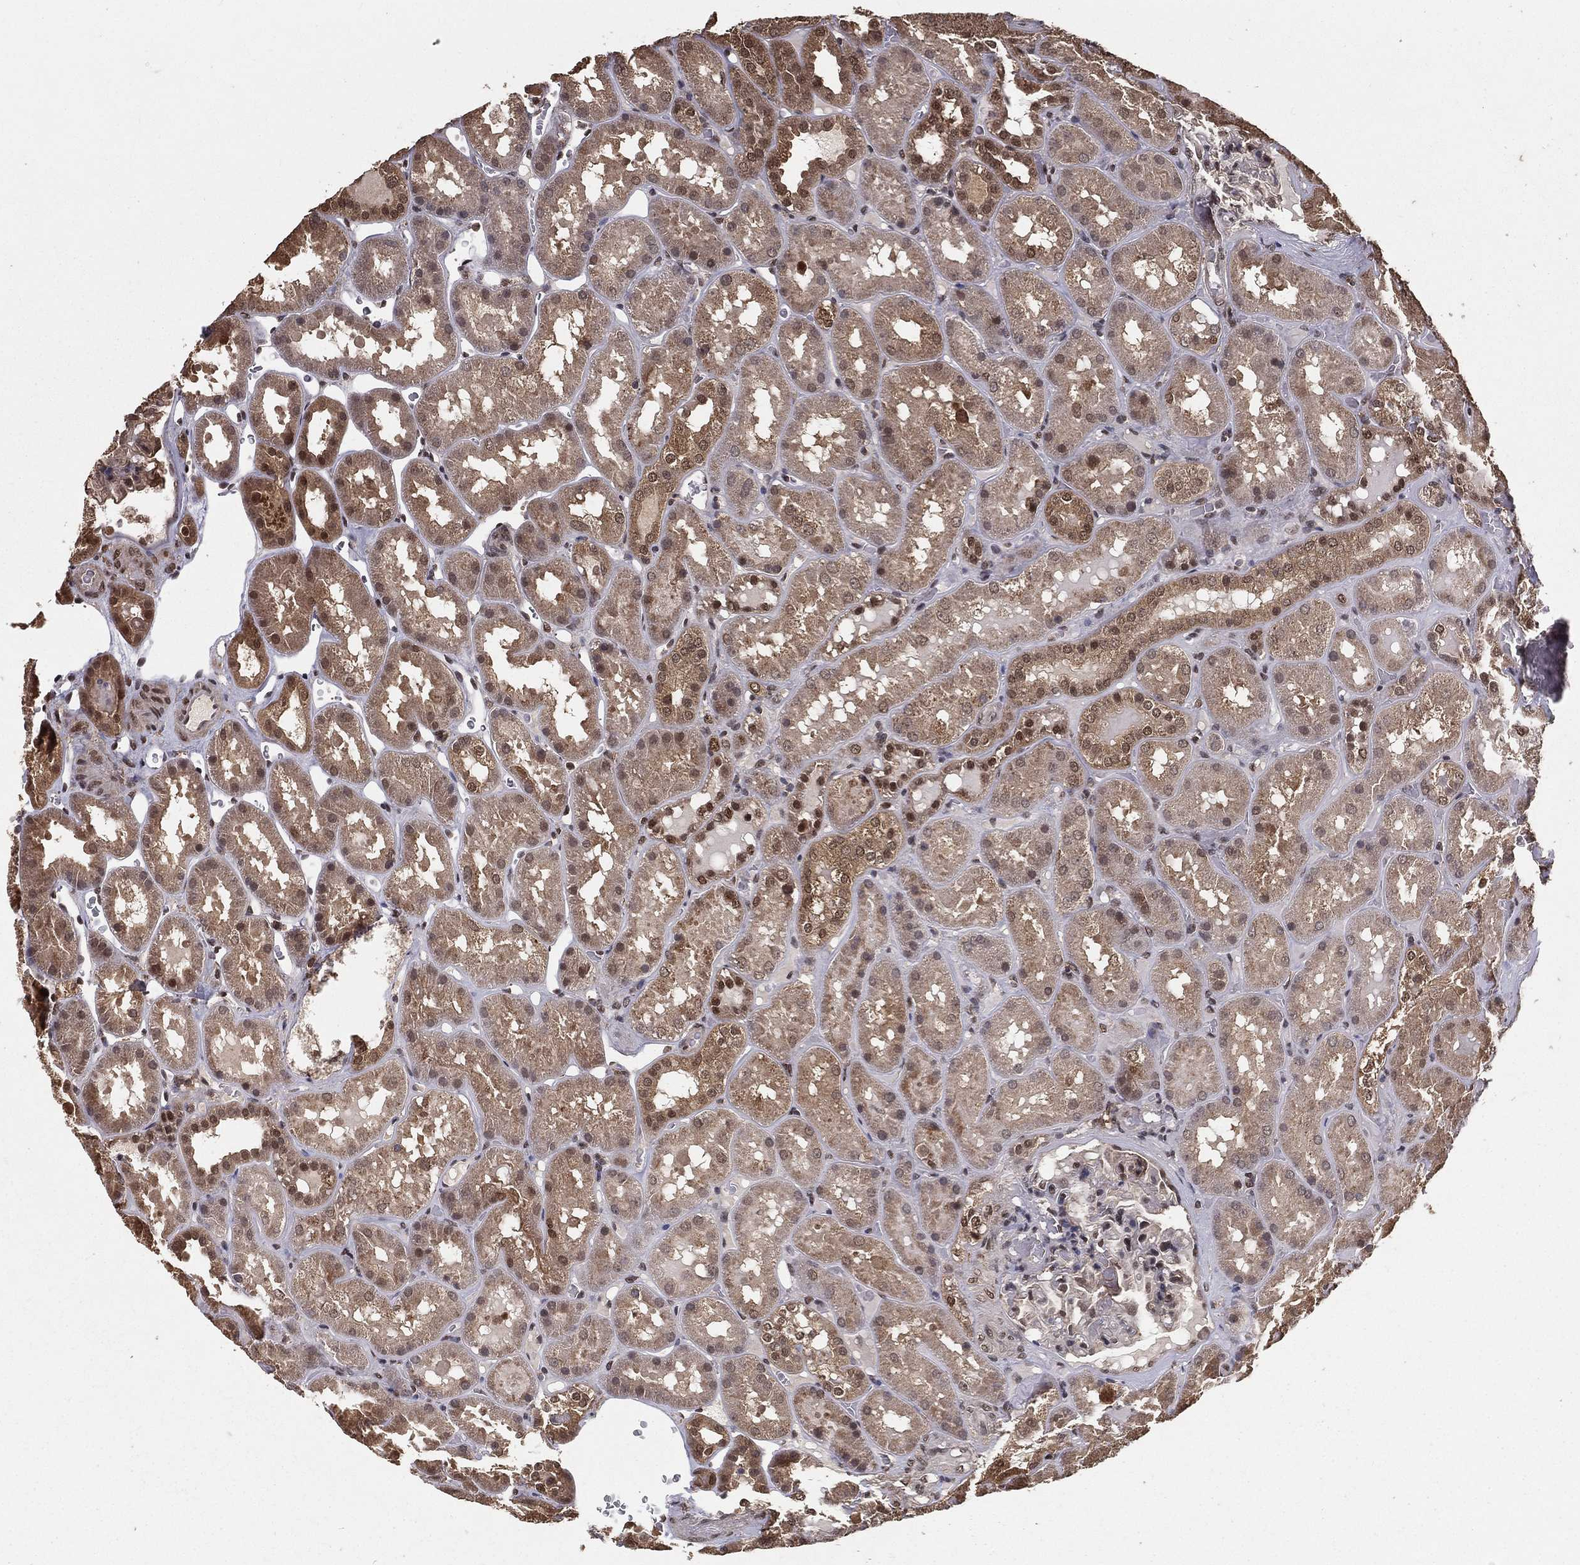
{"staining": {"intensity": "moderate", "quantity": "<25%", "location": "nuclear"}, "tissue": "kidney", "cell_type": "Cells in glomeruli", "image_type": "normal", "snomed": [{"axis": "morphology", "description": "Normal tissue, NOS"}, {"axis": "topography", "description": "Kidney"}], "caption": "Cells in glomeruli show low levels of moderate nuclear expression in approximately <25% of cells in benign kidney. (DAB (3,3'-diaminobenzidine) = brown stain, brightfield microscopy at high magnification).", "gene": "CARM1", "patient": {"sex": "male", "age": 73}}